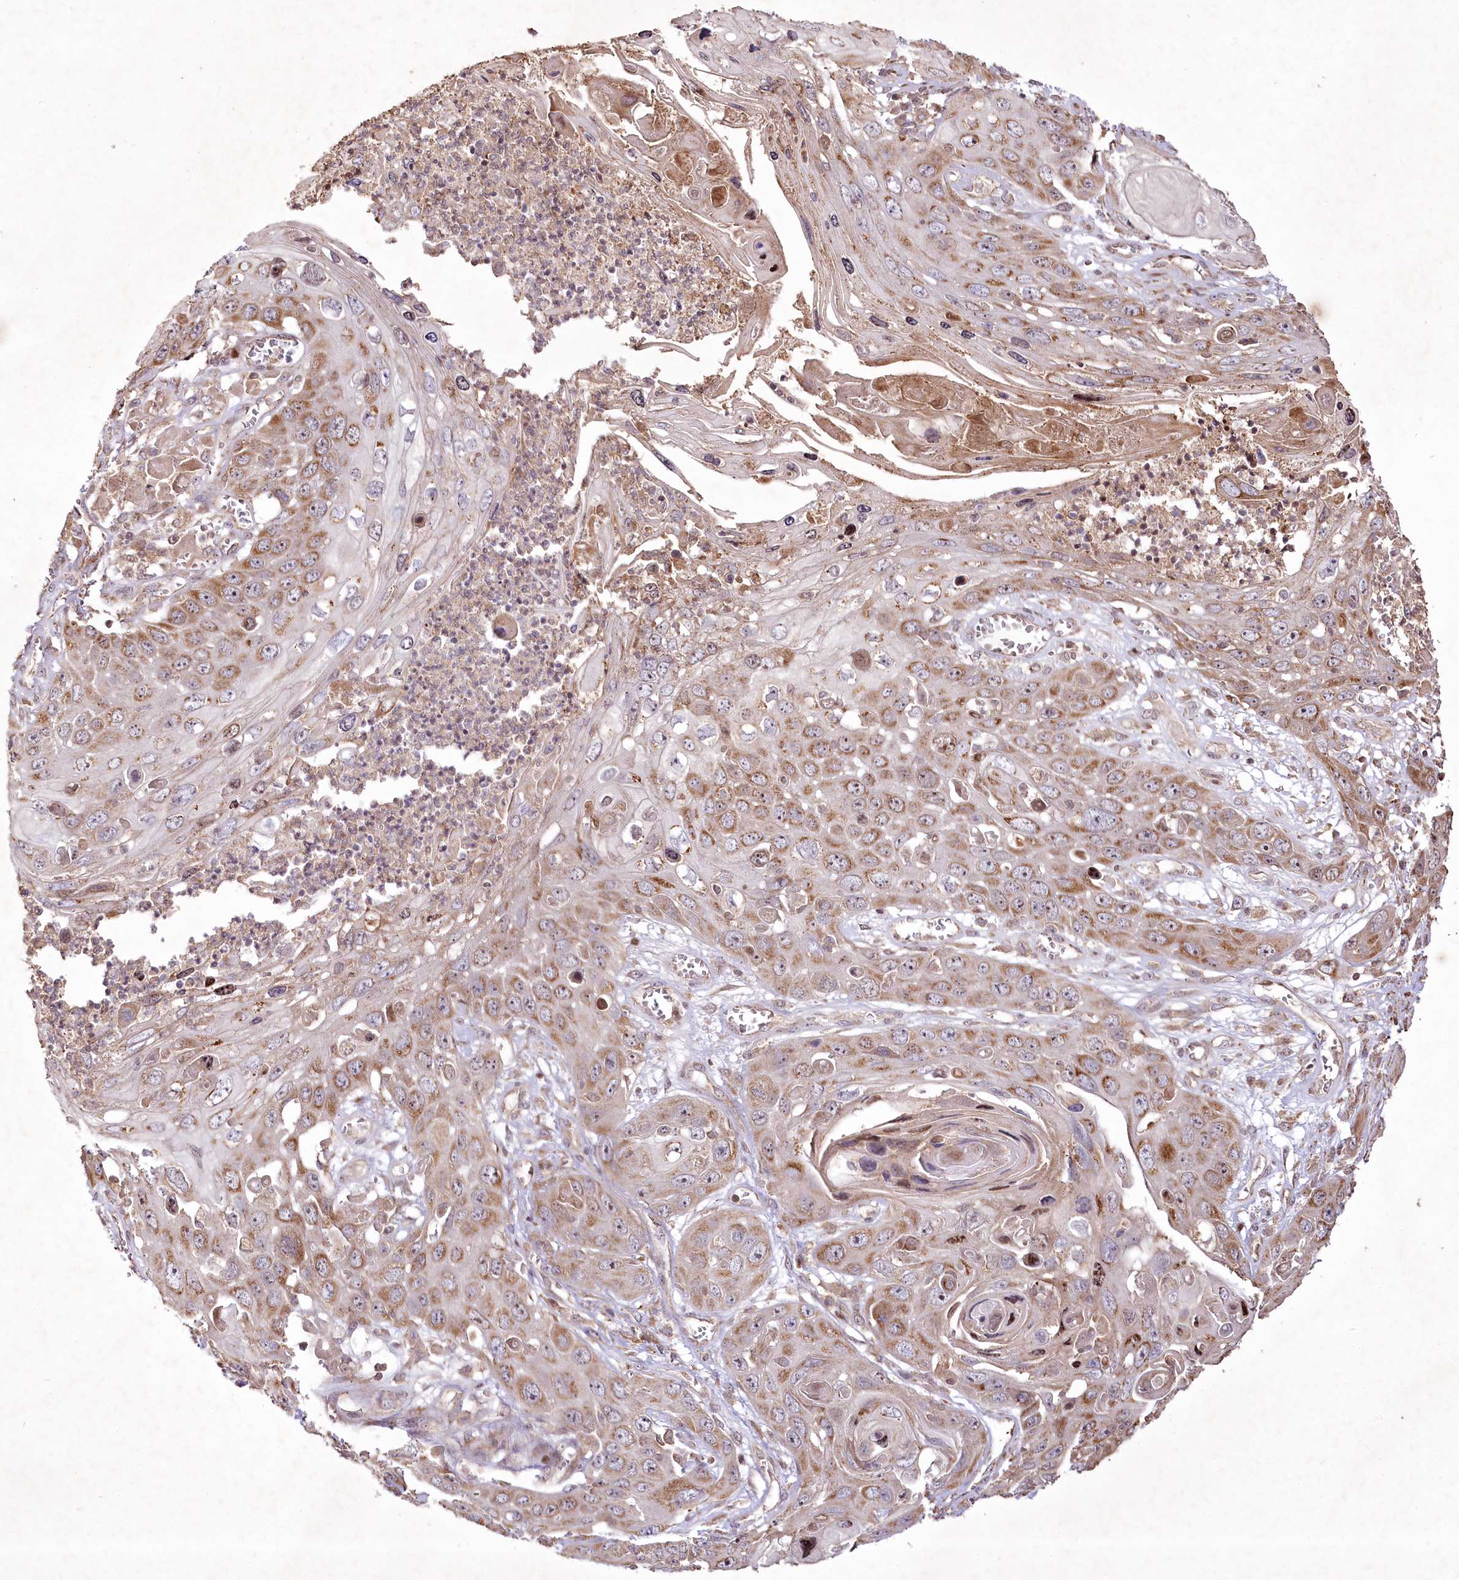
{"staining": {"intensity": "moderate", "quantity": ">75%", "location": "cytoplasmic/membranous,nuclear"}, "tissue": "skin cancer", "cell_type": "Tumor cells", "image_type": "cancer", "snomed": [{"axis": "morphology", "description": "Squamous cell carcinoma, NOS"}, {"axis": "topography", "description": "Skin"}], "caption": "Human skin cancer stained with a protein marker exhibits moderate staining in tumor cells.", "gene": "PSTK", "patient": {"sex": "male", "age": 55}}